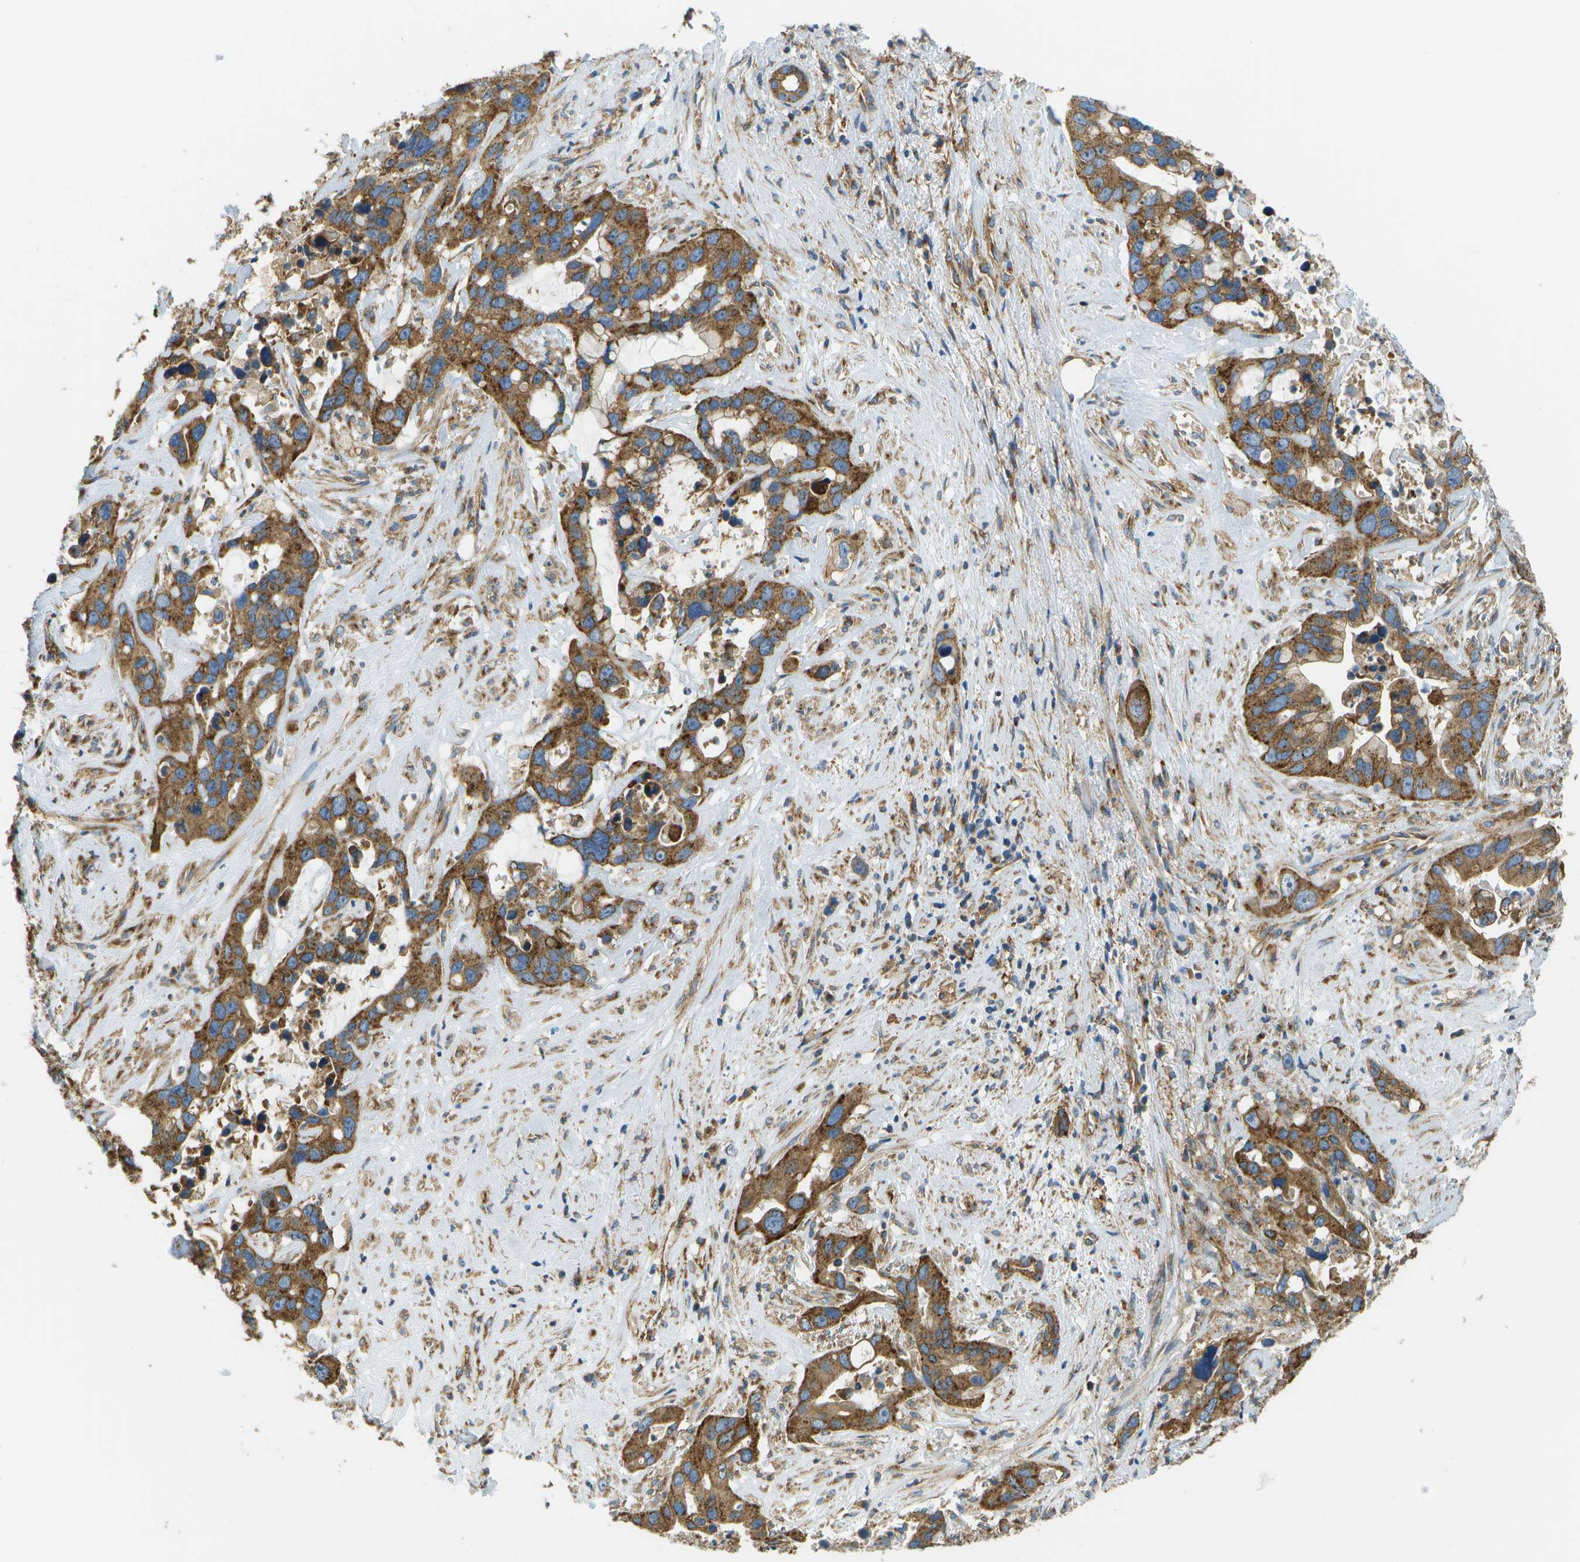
{"staining": {"intensity": "strong", "quantity": ">75%", "location": "cytoplasmic/membranous"}, "tissue": "liver cancer", "cell_type": "Tumor cells", "image_type": "cancer", "snomed": [{"axis": "morphology", "description": "Cholangiocarcinoma"}, {"axis": "topography", "description": "Liver"}], "caption": "Immunohistochemical staining of human liver cancer reveals strong cytoplasmic/membranous protein staining in approximately >75% of tumor cells.", "gene": "CLTC", "patient": {"sex": "female", "age": 65}}